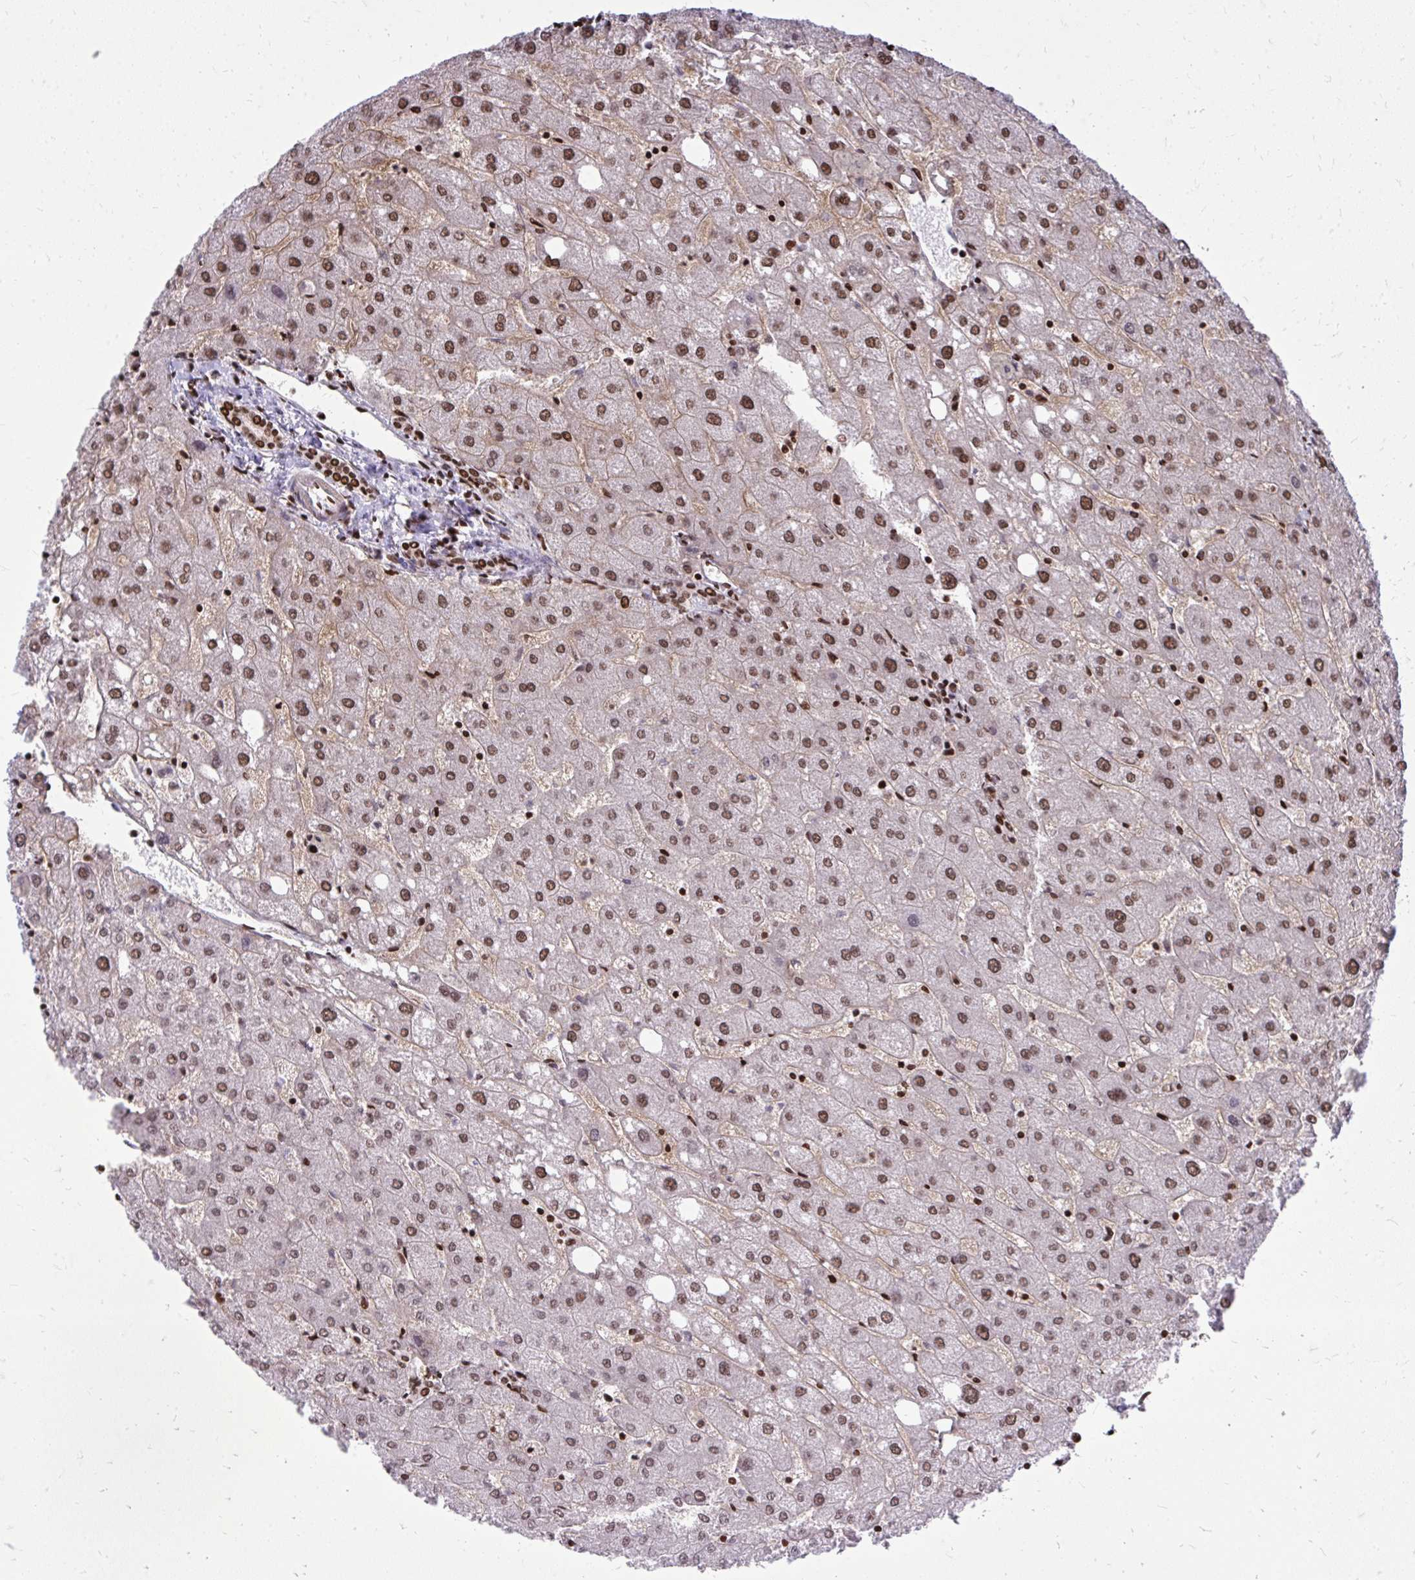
{"staining": {"intensity": "strong", "quantity": ">75%", "location": "nuclear"}, "tissue": "liver", "cell_type": "Cholangiocytes", "image_type": "normal", "snomed": [{"axis": "morphology", "description": "Normal tissue, NOS"}, {"axis": "topography", "description": "Liver"}], "caption": "Cholangiocytes display high levels of strong nuclear staining in about >75% of cells in normal liver. The protein of interest is stained brown, and the nuclei are stained in blue (DAB IHC with brightfield microscopy, high magnification).", "gene": "TBL1Y", "patient": {"sex": "male", "age": 67}}